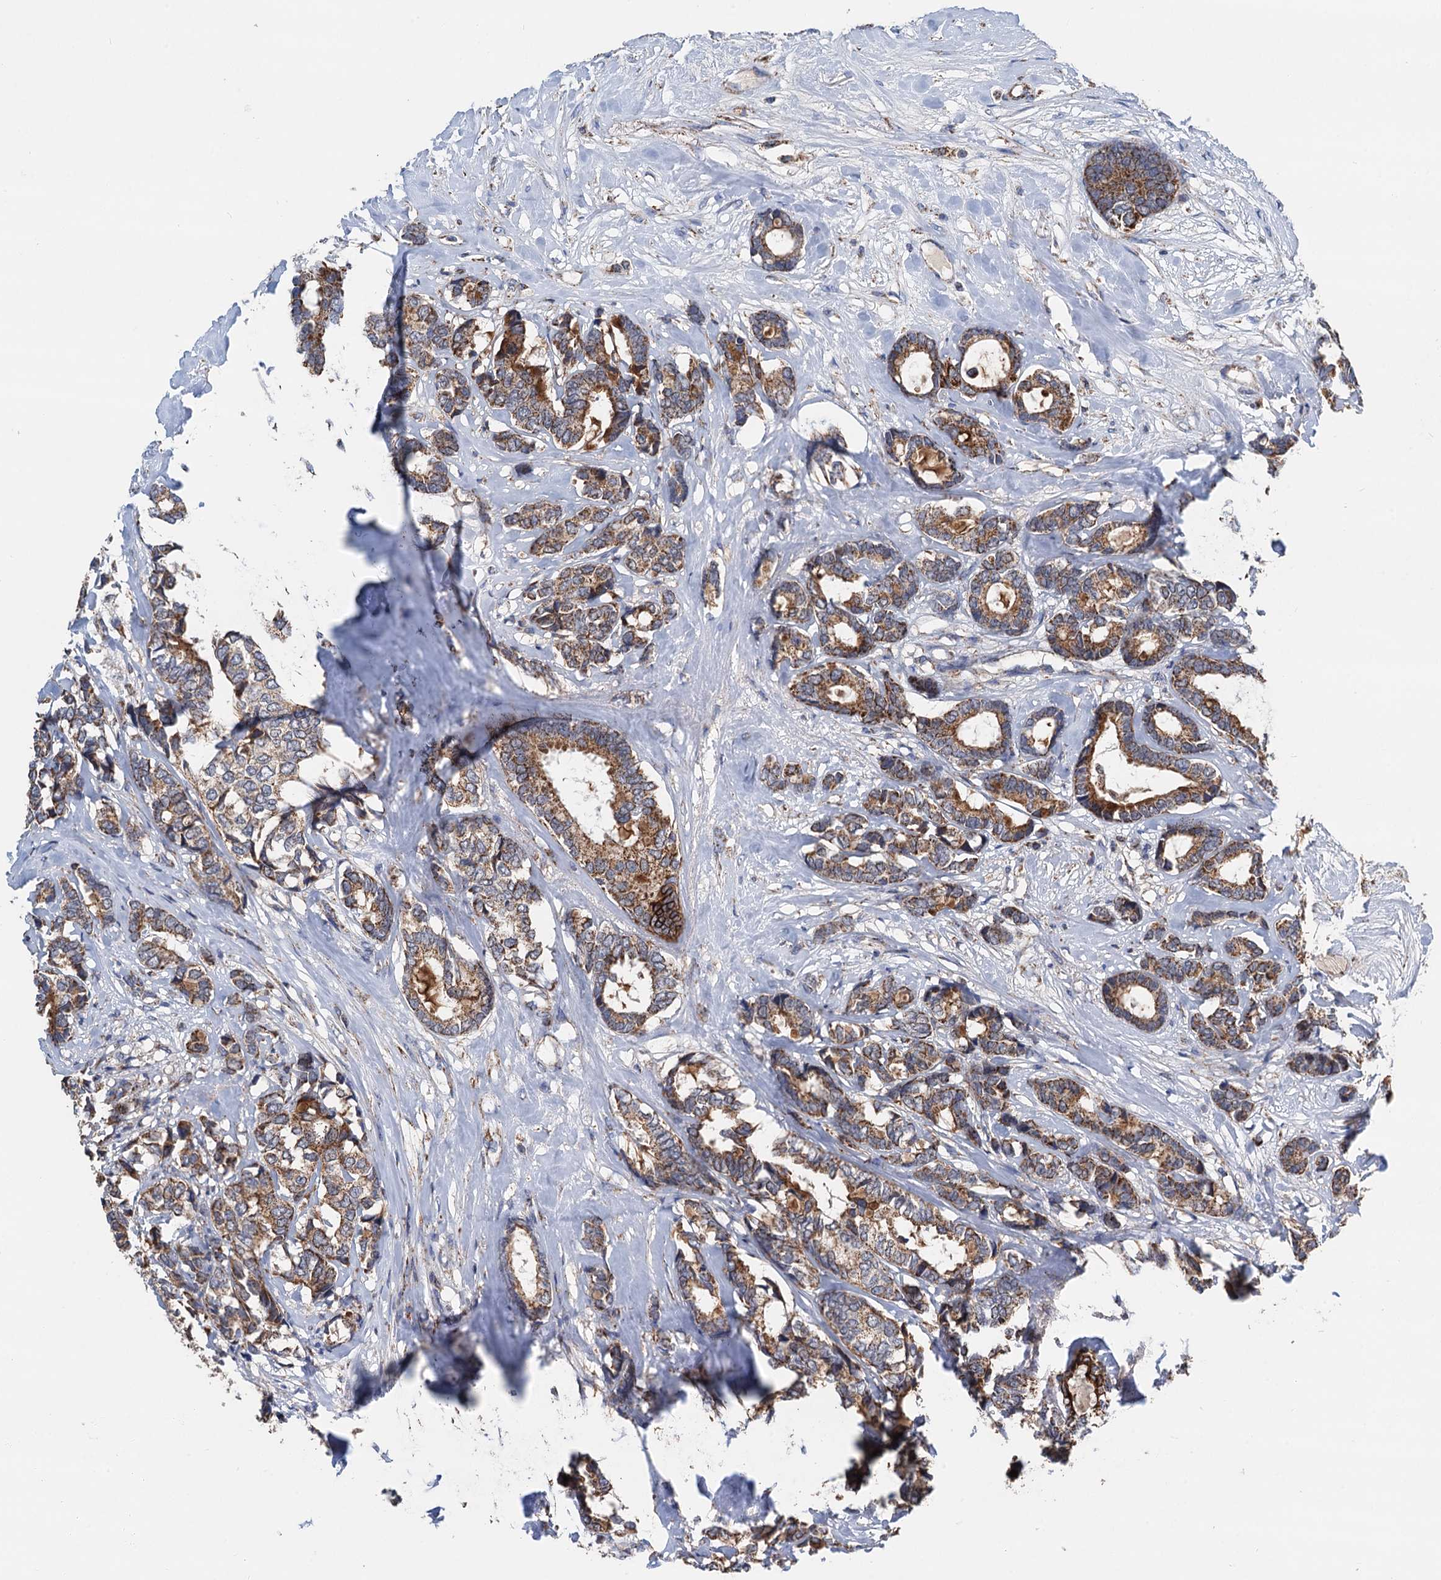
{"staining": {"intensity": "strong", "quantity": ">75%", "location": "cytoplasmic/membranous"}, "tissue": "breast cancer", "cell_type": "Tumor cells", "image_type": "cancer", "snomed": [{"axis": "morphology", "description": "Duct carcinoma"}, {"axis": "topography", "description": "Breast"}], "caption": "IHC (DAB) staining of breast cancer (intraductal carcinoma) demonstrates strong cytoplasmic/membranous protein staining in about >75% of tumor cells.", "gene": "DGLUCY", "patient": {"sex": "female", "age": 87}}